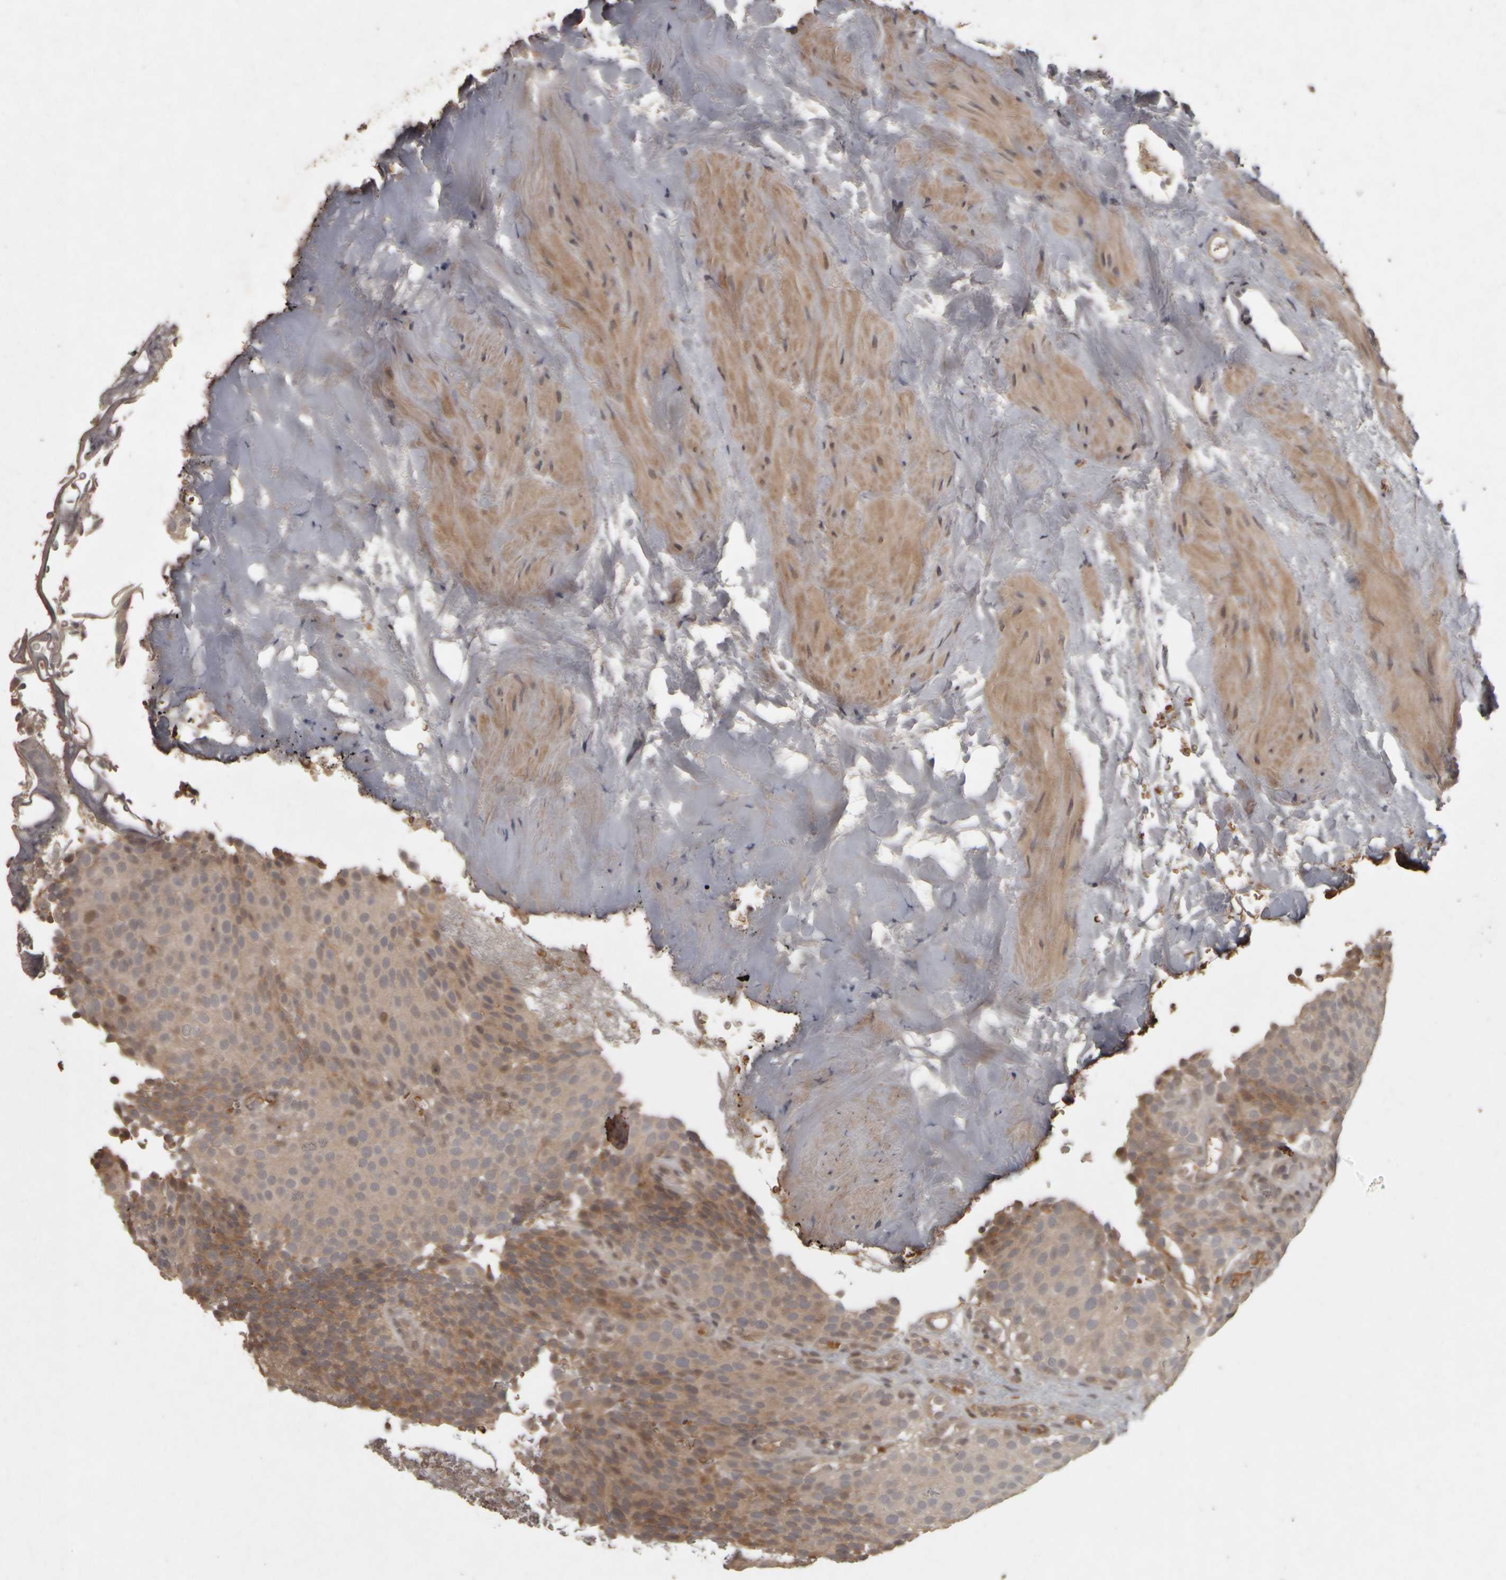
{"staining": {"intensity": "moderate", "quantity": "25%-75%", "location": "cytoplasmic/membranous,nuclear"}, "tissue": "urothelial cancer", "cell_type": "Tumor cells", "image_type": "cancer", "snomed": [{"axis": "morphology", "description": "Urothelial carcinoma, Low grade"}, {"axis": "topography", "description": "Urinary bladder"}], "caption": "Immunohistochemical staining of urothelial carcinoma (low-grade) demonstrates medium levels of moderate cytoplasmic/membranous and nuclear staining in approximately 25%-75% of tumor cells.", "gene": "ACO1", "patient": {"sex": "male", "age": 78}}